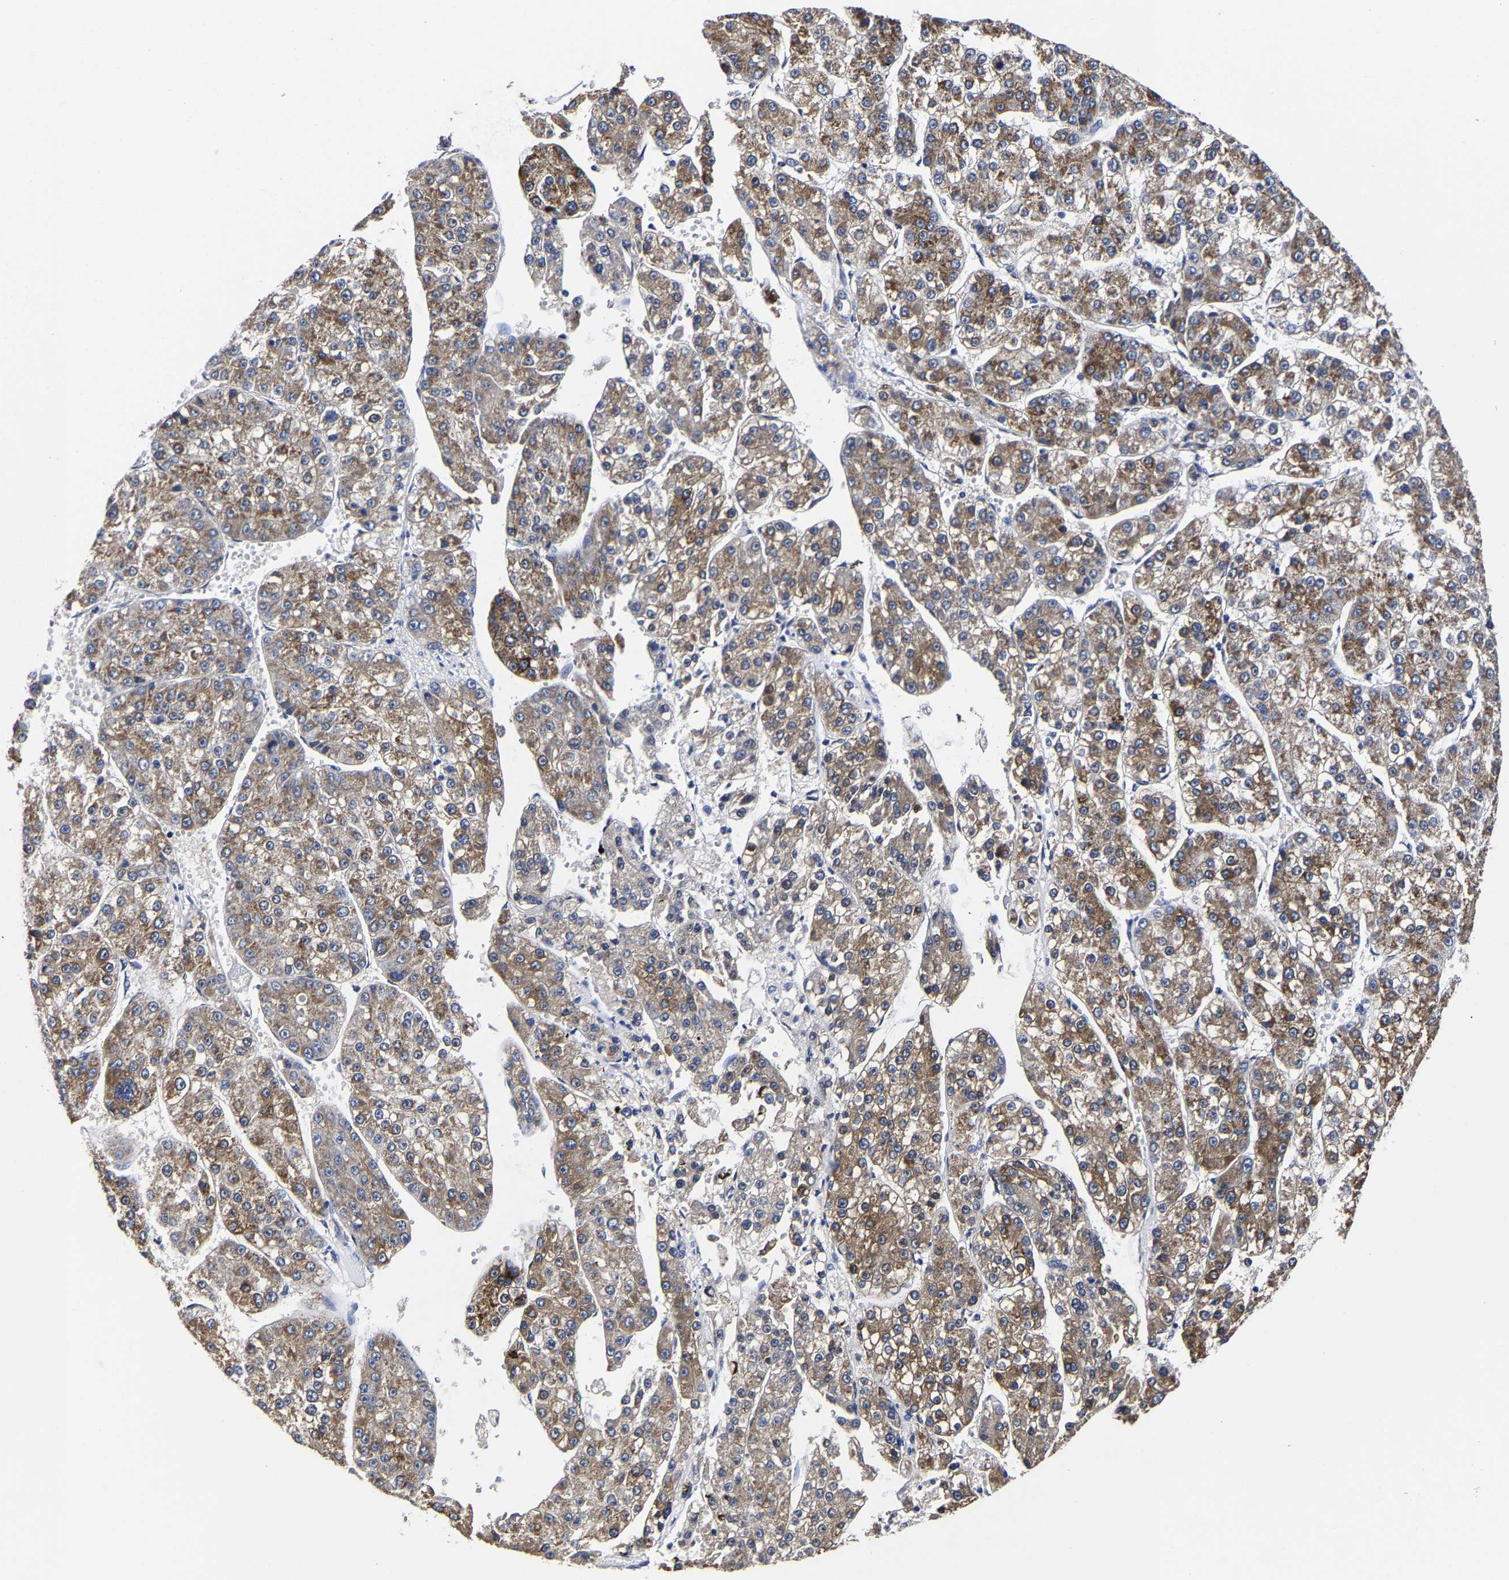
{"staining": {"intensity": "moderate", "quantity": ">75%", "location": "cytoplasmic/membranous"}, "tissue": "liver cancer", "cell_type": "Tumor cells", "image_type": "cancer", "snomed": [{"axis": "morphology", "description": "Carcinoma, Hepatocellular, NOS"}, {"axis": "topography", "description": "Liver"}], "caption": "The micrograph shows staining of liver hepatocellular carcinoma, revealing moderate cytoplasmic/membranous protein expression (brown color) within tumor cells.", "gene": "AASS", "patient": {"sex": "female", "age": 73}}